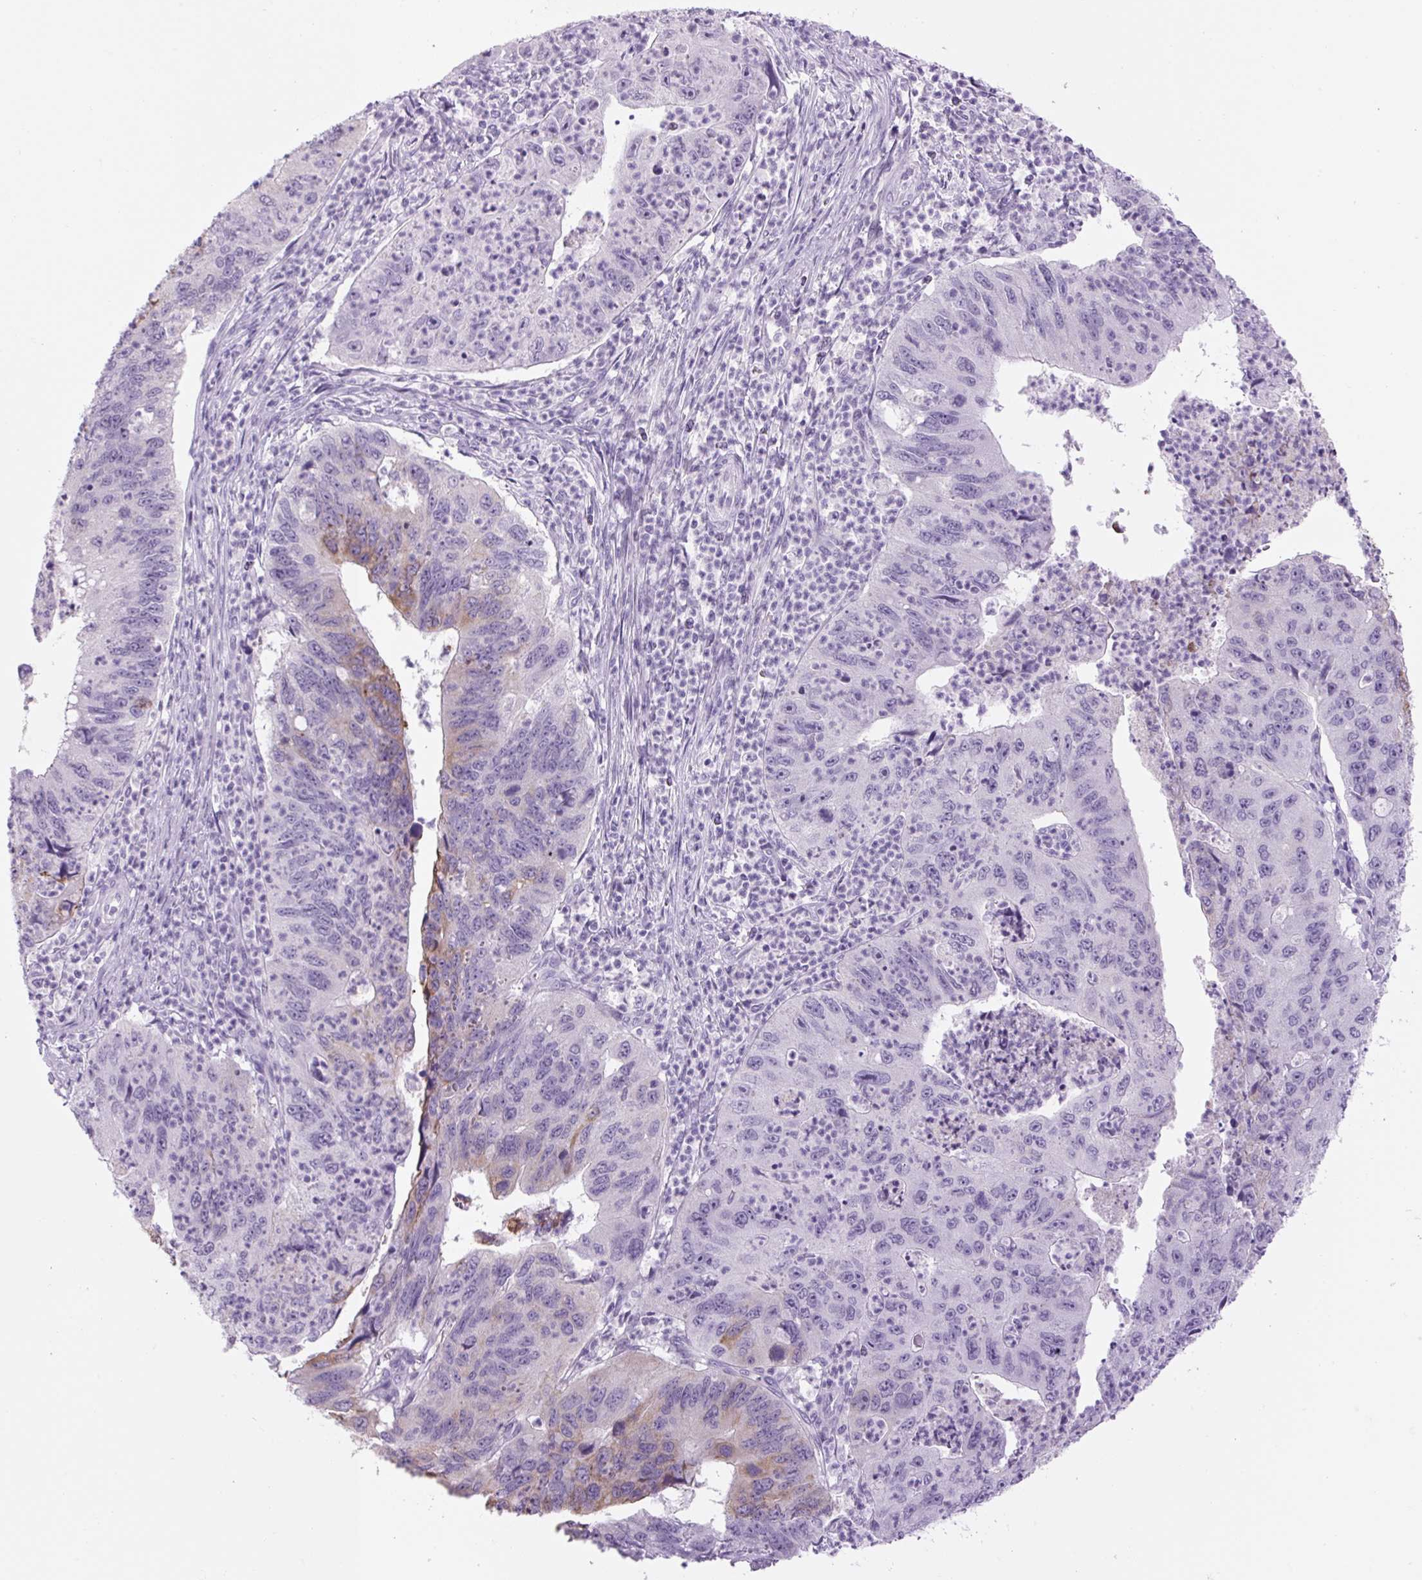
{"staining": {"intensity": "moderate", "quantity": "<25%", "location": "cytoplasmic/membranous"}, "tissue": "stomach cancer", "cell_type": "Tumor cells", "image_type": "cancer", "snomed": [{"axis": "morphology", "description": "Adenocarcinoma, NOS"}, {"axis": "topography", "description": "Stomach"}], "caption": "A brown stain shows moderate cytoplasmic/membranous staining of a protein in stomach cancer tumor cells.", "gene": "COL9A2", "patient": {"sex": "male", "age": 59}}